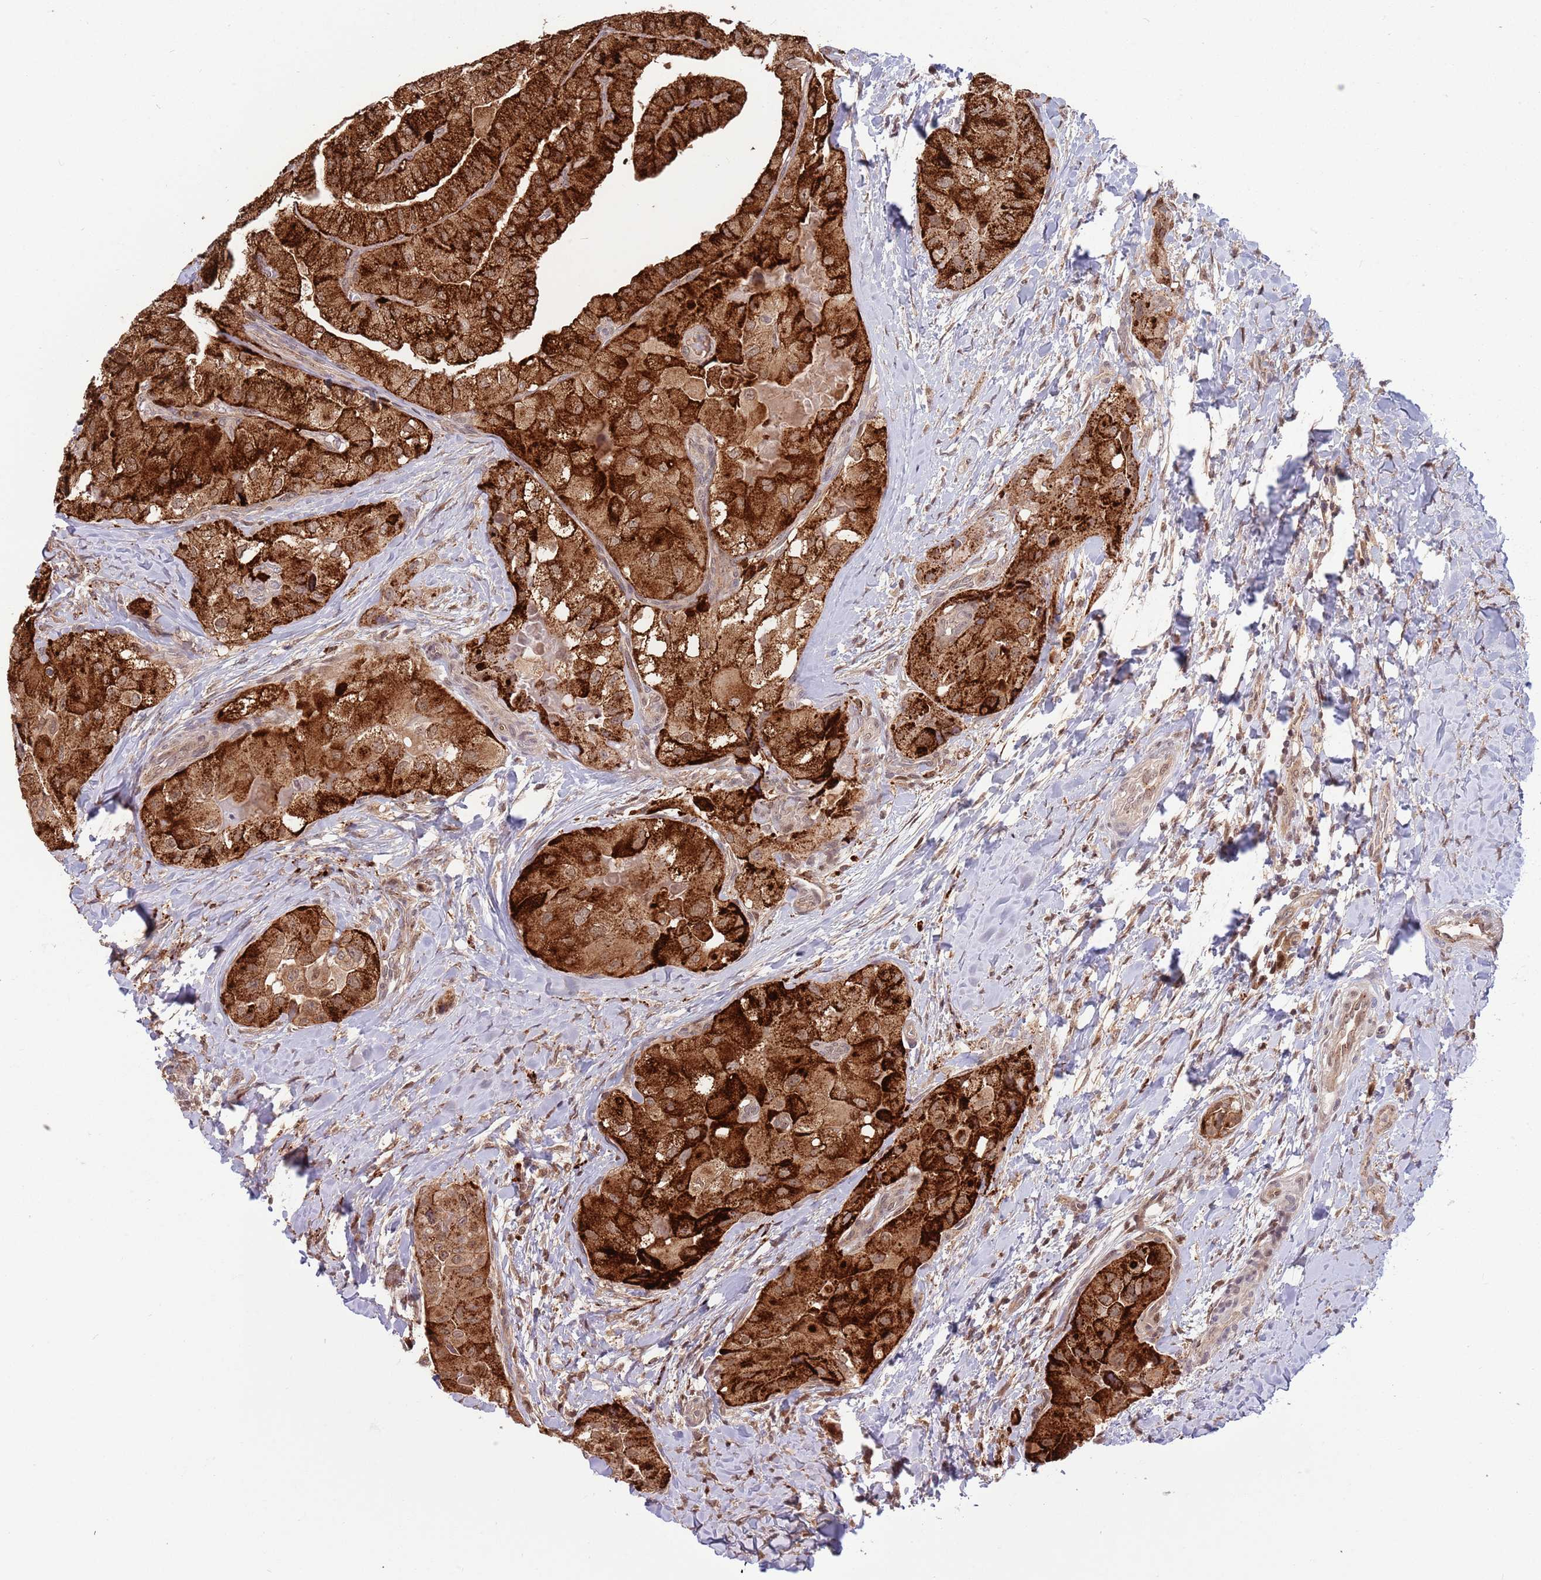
{"staining": {"intensity": "strong", "quantity": ">75%", "location": "cytoplasmic/membranous"}, "tissue": "thyroid cancer", "cell_type": "Tumor cells", "image_type": "cancer", "snomed": [{"axis": "morphology", "description": "Normal tissue, NOS"}, {"axis": "morphology", "description": "Papillary adenocarcinoma, NOS"}, {"axis": "topography", "description": "Thyroid gland"}], "caption": "Human thyroid cancer (papillary adenocarcinoma) stained with a protein marker exhibits strong staining in tumor cells.", "gene": "SALL1", "patient": {"sex": "female", "age": 59}}